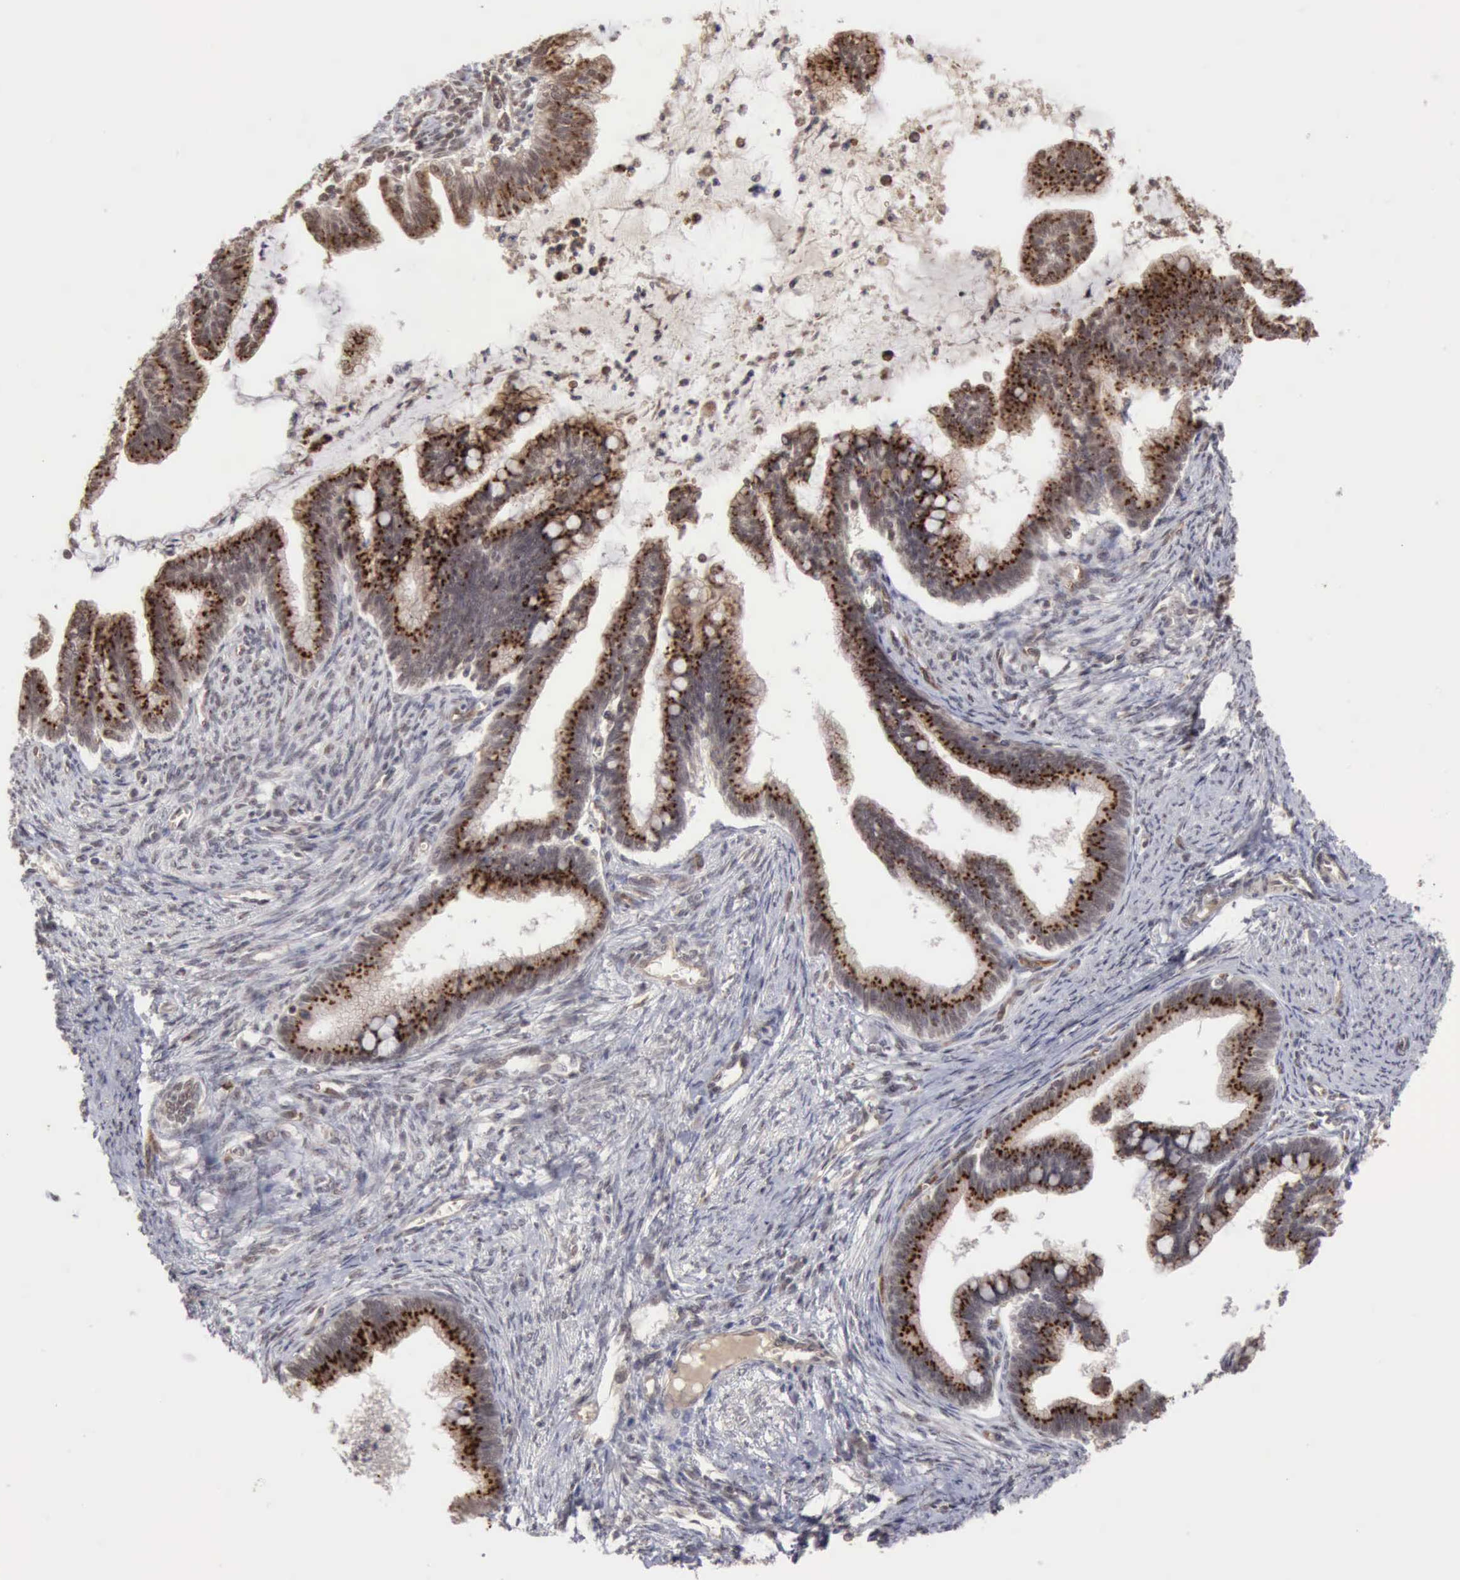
{"staining": {"intensity": "moderate", "quantity": ">75%", "location": "cytoplasmic/membranous"}, "tissue": "cervical cancer", "cell_type": "Tumor cells", "image_type": "cancer", "snomed": [{"axis": "morphology", "description": "Adenocarcinoma, NOS"}, {"axis": "topography", "description": "Cervix"}], "caption": "The histopathology image reveals staining of cervical cancer (adenocarcinoma), revealing moderate cytoplasmic/membranous protein staining (brown color) within tumor cells. (DAB = brown stain, brightfield microscopy at high magnification).", "gene": "CDKN2A", "patient": {"sex": "female", "age": 36}}